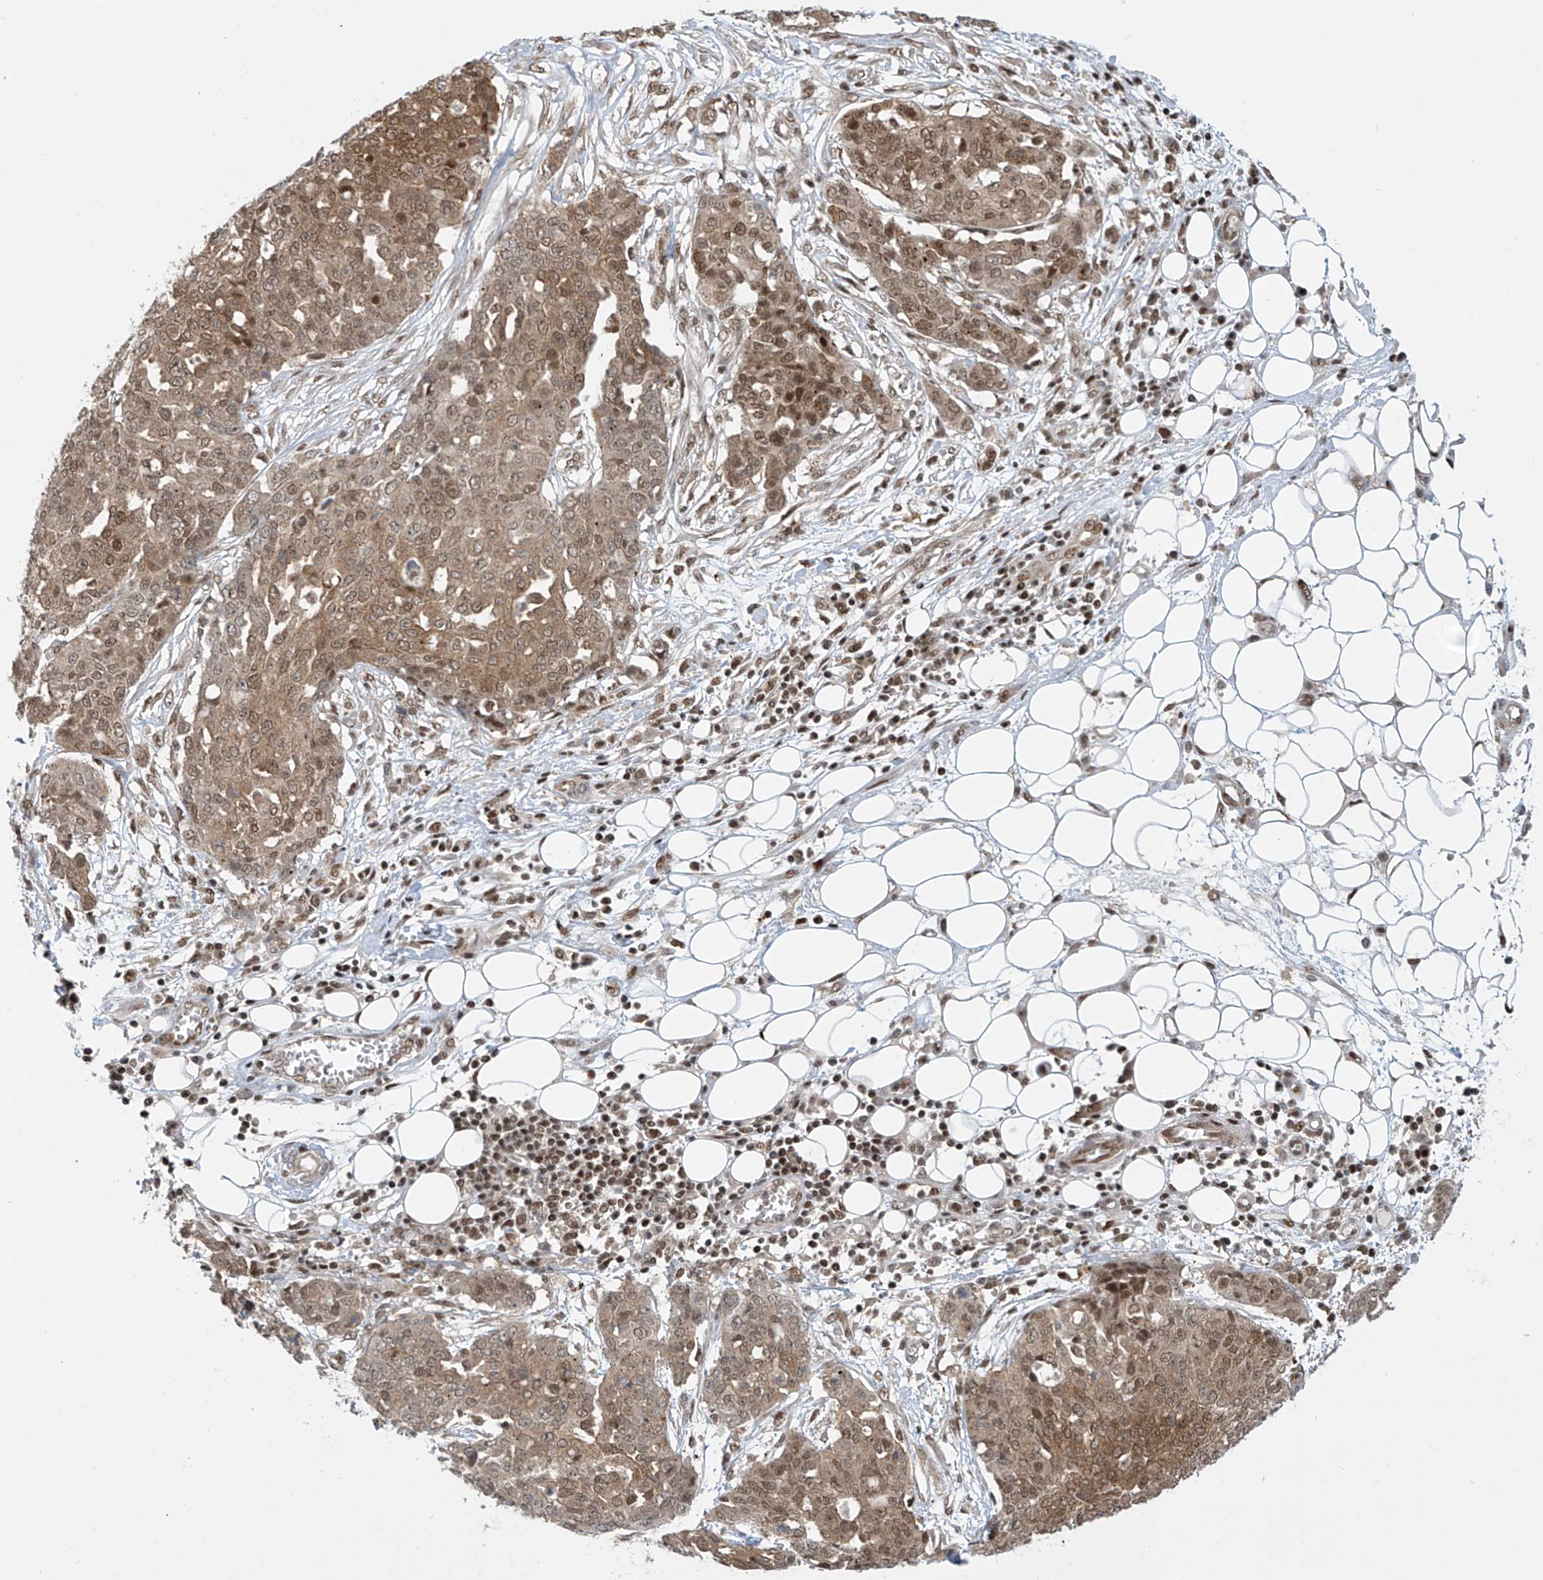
{"staining": {"intensity": "moderate", "quantity": ">75%", "location": "cytoplasmic/membranous,nuclear"}, "tissue": "ovarian cancer", "cell_type": "Tumor cells", "image_type": "cancer", "snomed": [{"axis": "morphology", "description": "Cystadenocarcinoma, serous, NOS"}, {"axis": "topography", "description": "Soft tissue"}, {"axis": "topography", "description": "Ovary"}], "caption": "Ovarian cancer stained with DAB (3,3'-diaminobenzidine) IHC exhibits medium levels of moderate cytoplasmic/membranous and nuclear expression in about >75% of tumor cells. The protein of interest is shown in brown color, while the nuclei are stained blue.", "gene": "LAGE3", "patient": {"sex": "female", "age": 57}}